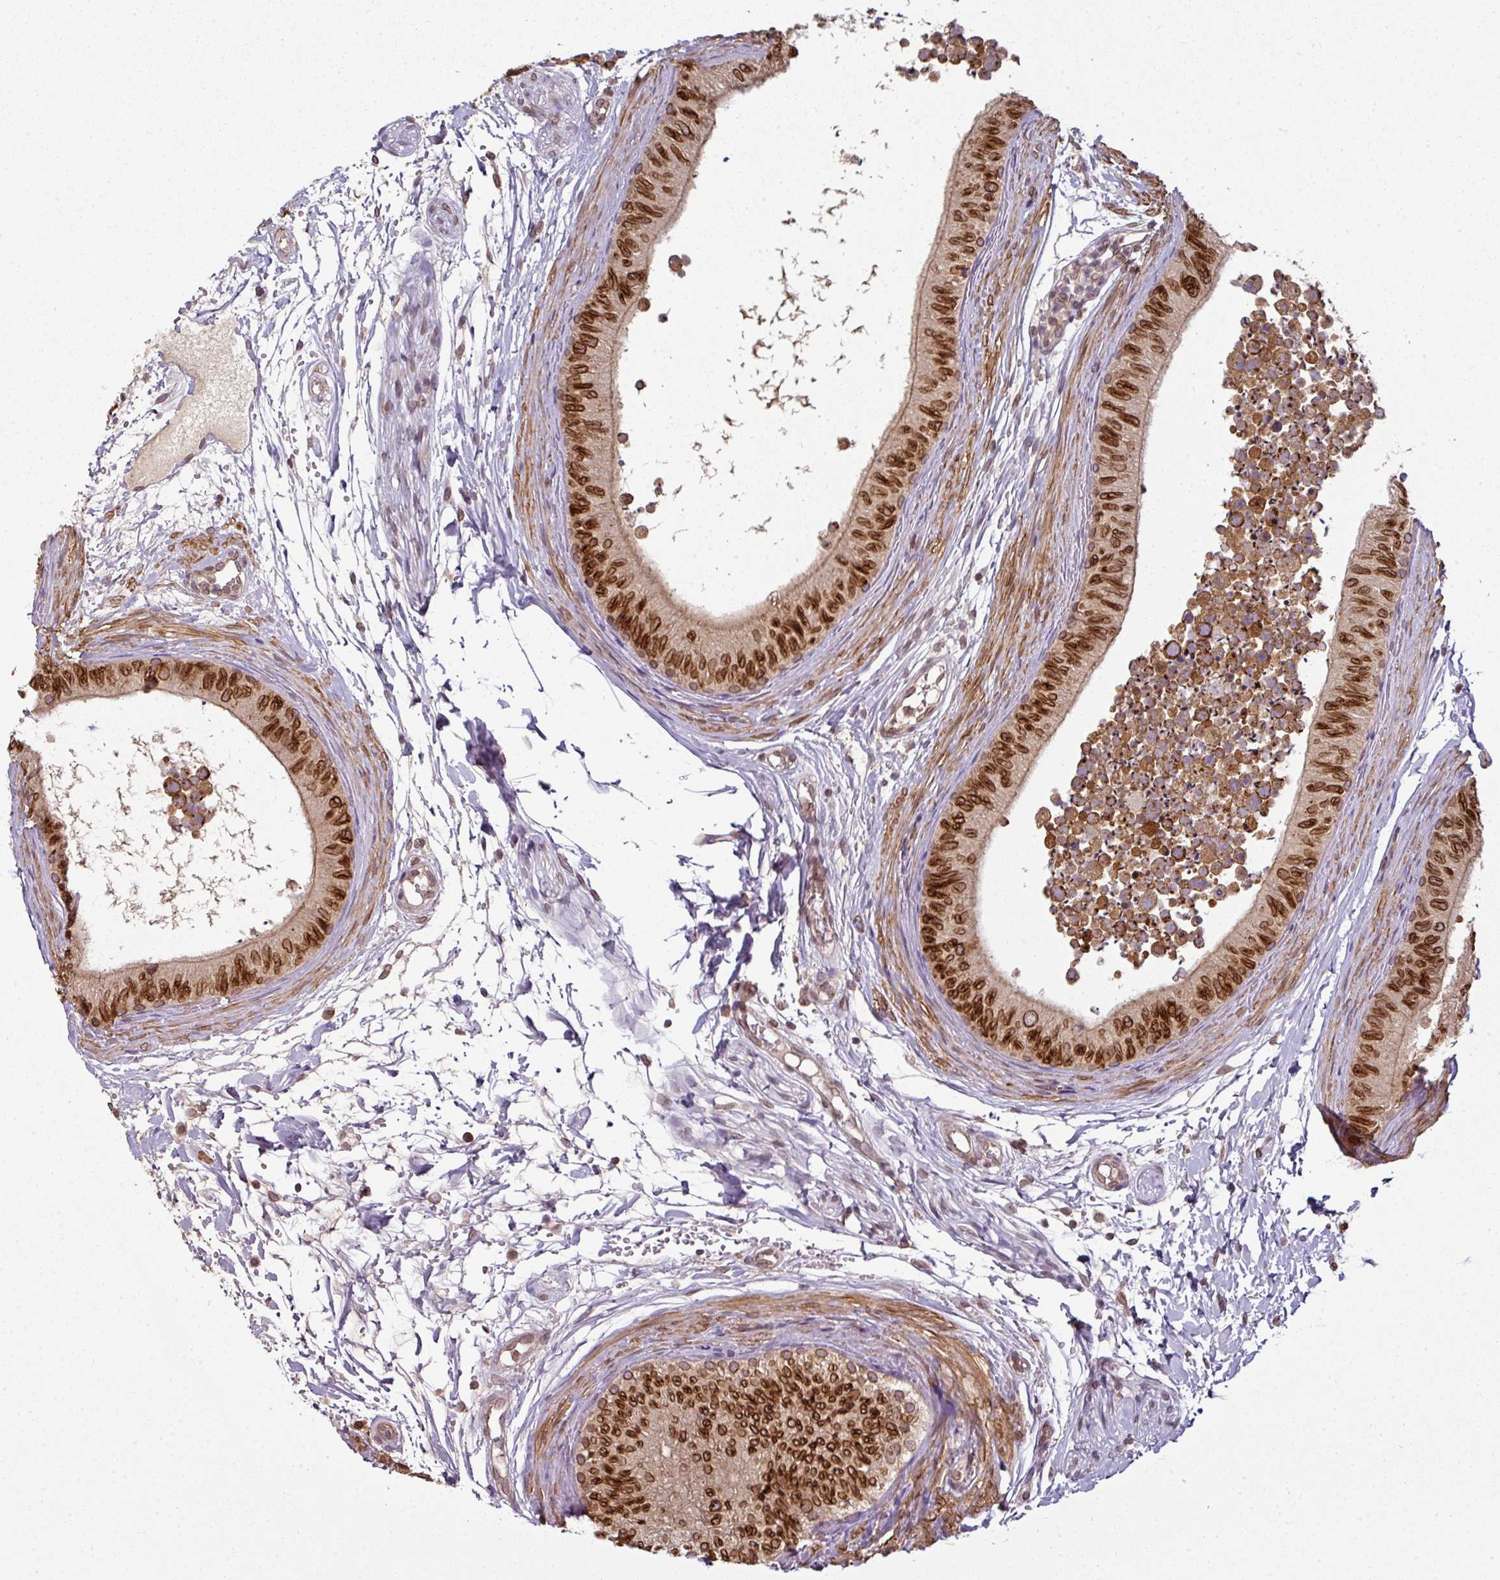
{"staining": {"intensity": "strong", "quantity": ">75%", "location": "cytoplasmic/membranous,nuclear"}, "tissue": "epididymis", "cell_type": "Glandular cells", "image_type": "normal", "snomed": [{"axis": "morphology", "description": "Normal tissue, NOS"}, {"axis": "topography", "description": "Epididymis"}], "caption": "Immunohistochemistry (IHC) of normal human epididymis demonstrates high levels of strong cytoplasmic/membranous,nuclear staining in about >75% of glandular cells. (Brightfield microscopy of DAB IHC at high magnification).", "gene": "RANGAP1", "patient": {"sex": "male", "age": 15}}